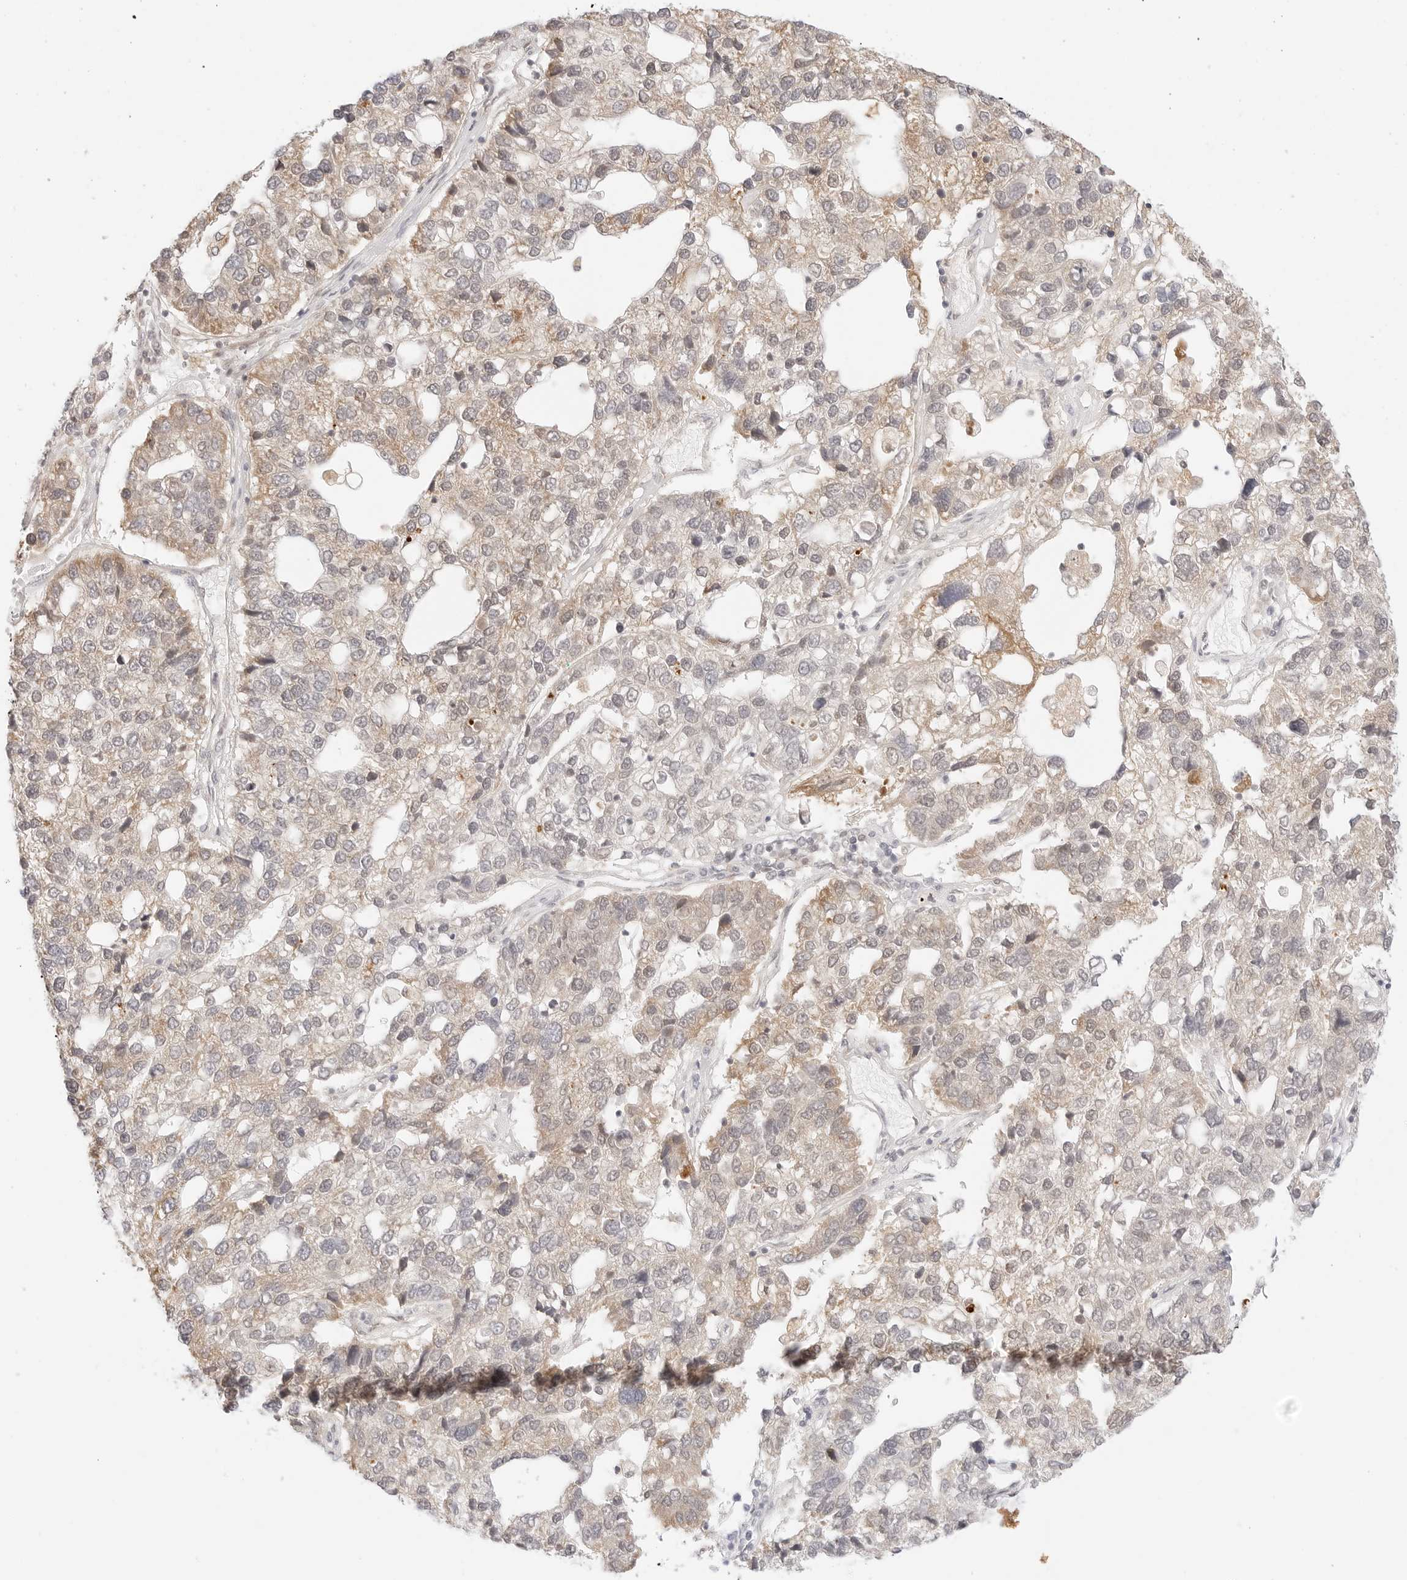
{"staining": {"intensity": "moderate", "quantity": "25%-75%", "location": "cytoplasmic/membranous"}, "tissue": "pancreatic cancer", "cell_type": "Tumor cells", "image_type": "cancer", "snomed": [{"axis": "morphology", "description": "Adenocarcinoma, NOS"}, {"axis": "topography", "description": "Pancreas"}], "caption": "Immunohistochemical staining of pancreatic adenocarcinoma demonstrates medium levels of moderate cytoplasmic/membranous positivity in about 25%-75% of tumor cells. (Stains: DAB (3,3'-diaminobenzidine) in brown, nuclei in blue, Microscopy: brightfield microscopy at high magnification).", "gene": "ERO1B", "patient": {"sex": "female", "age": 61}}